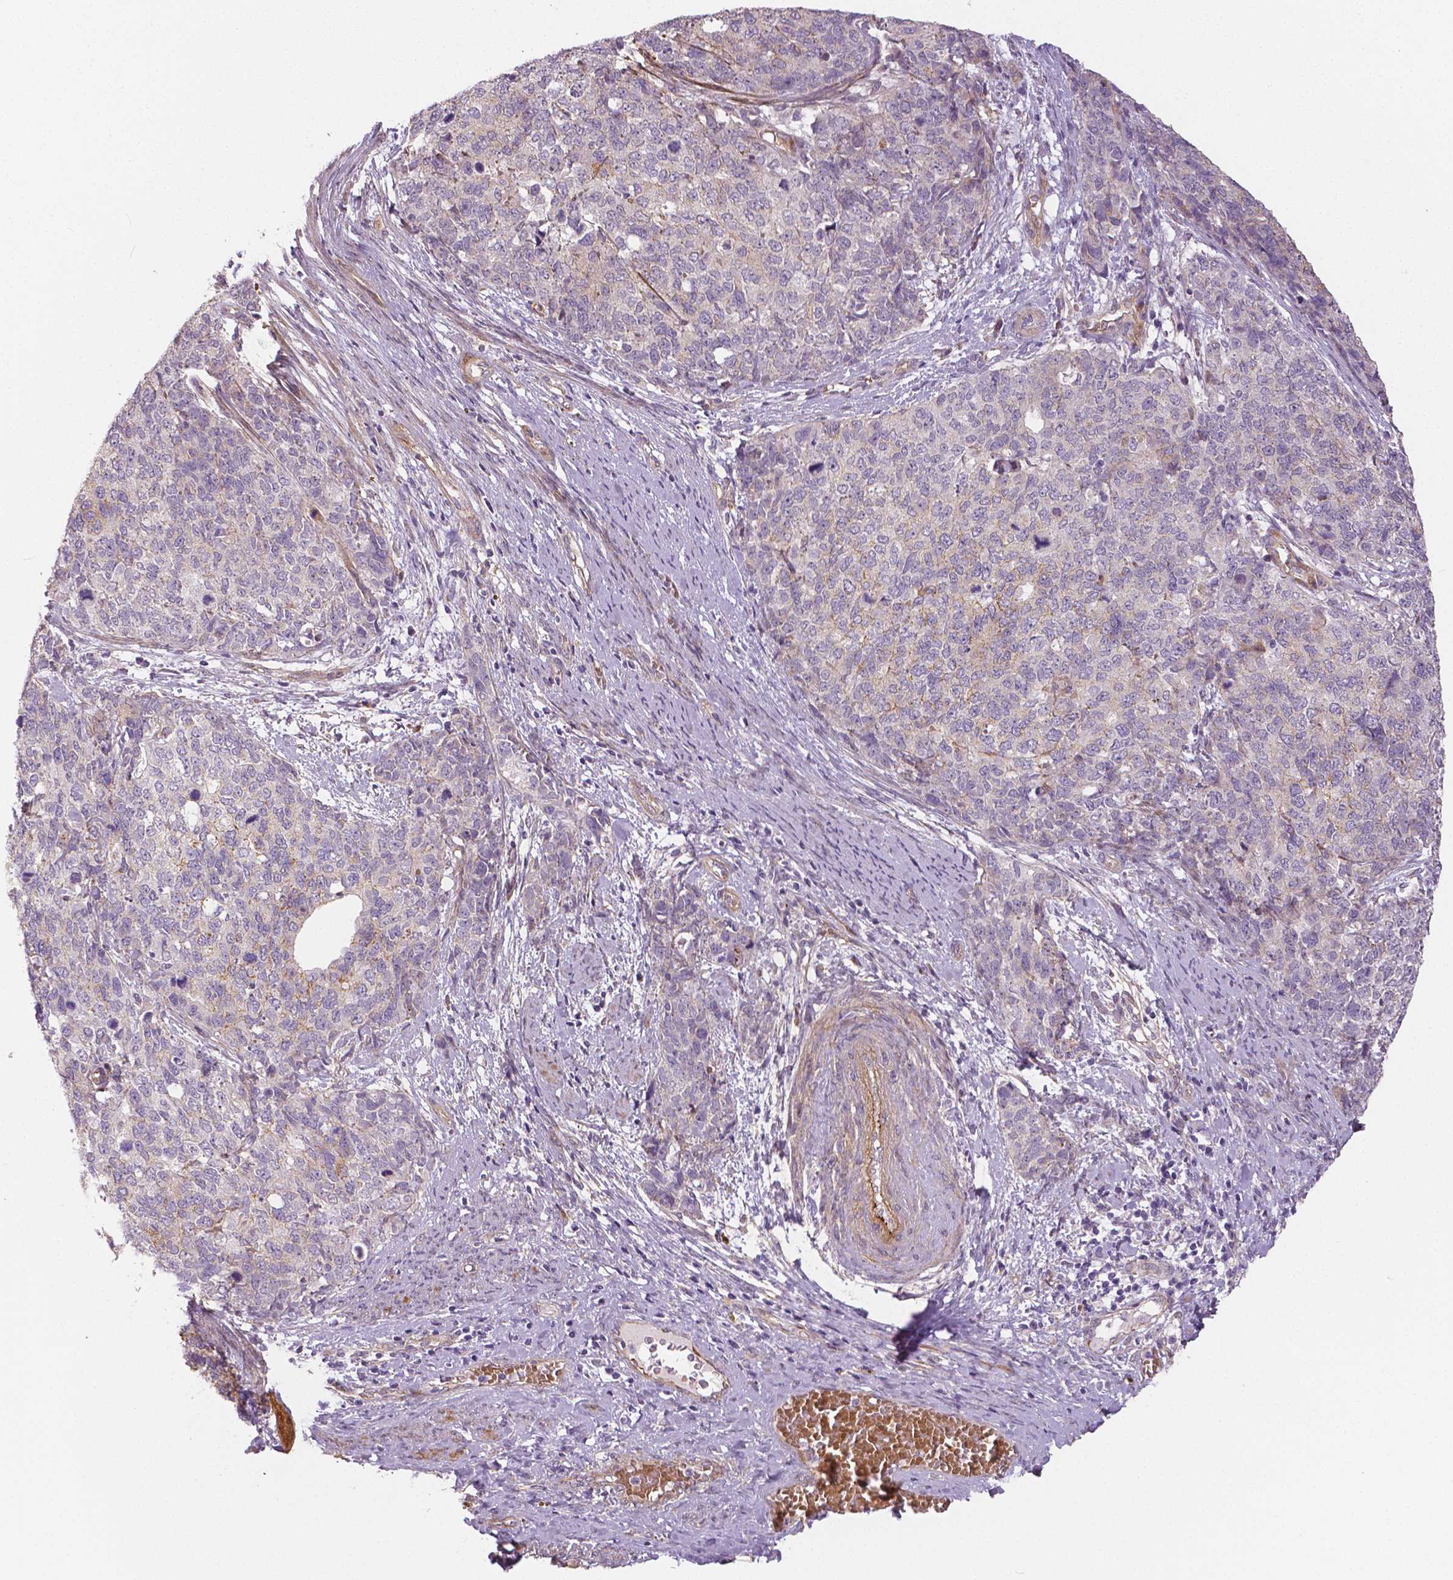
{"staining": {"intensity": "negative", "quantity": "none", "location": "none"}, "tissue": "cervical cancer", "cell_type": "Tumor cells", "image_type": "cancer", "snomed": [{"axis": "morphology", "description": "Squamous cell carcinoma, NOS"}, {"axis": "topography", "description": "Cervix"}], "caption": "Protein analysis of squamous cell carcinoma (cervical) displays no significant staining in tumor cells. Nuclei are stained in blue.", "gene": "FLT1", "patient": {"sex": "female", "age": 63}}